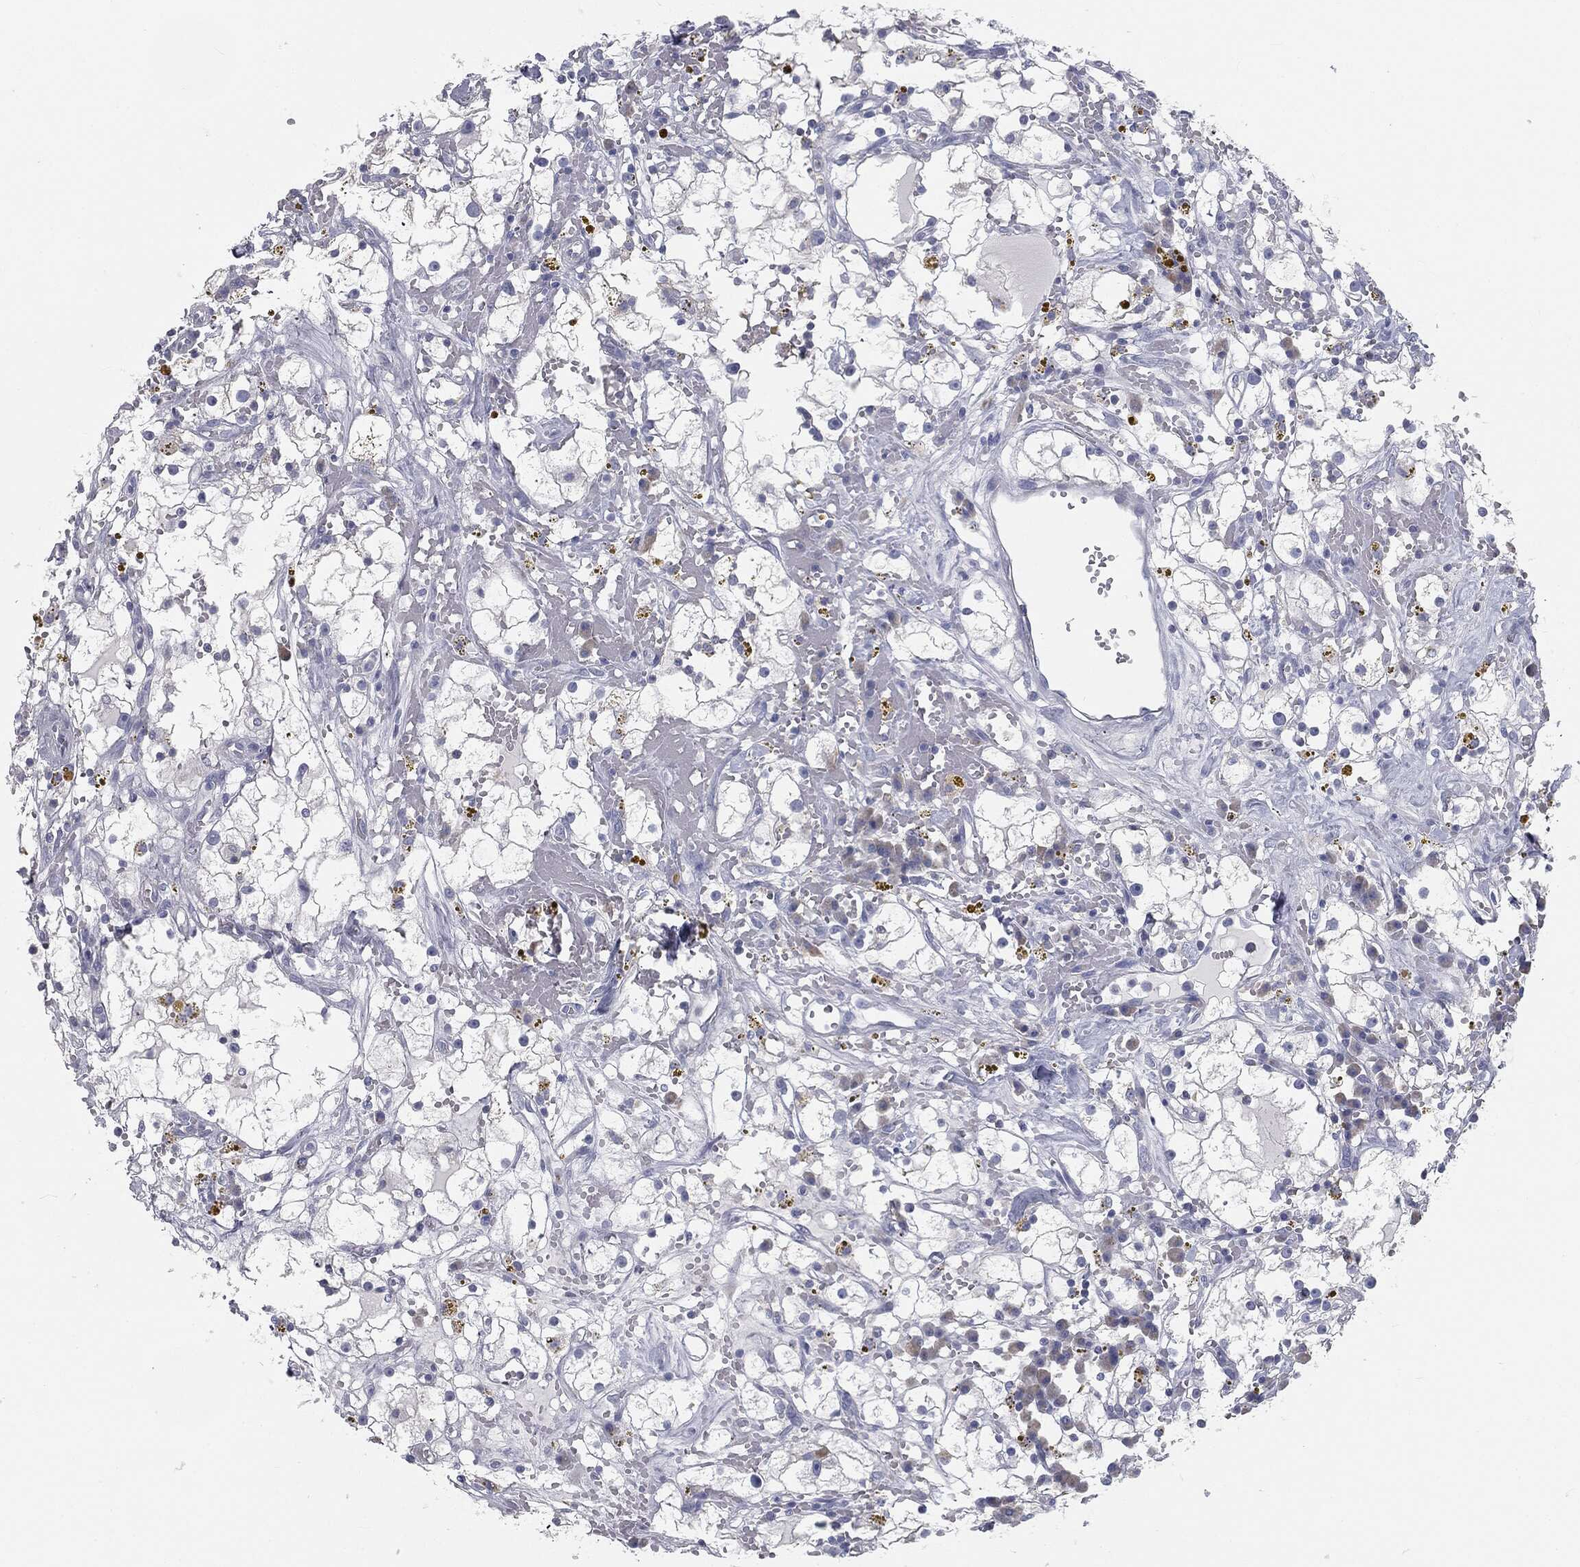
{"staining": {"intensity": "negative", "quantity": "none", "location": "none"}, "tissue": "renal cancer", "cell_type": "Tumor cells", "image_type": "cancer", "snomed": [{"axis": "morphology", "description": "Adenocarcinoma, NOS"}, {"axis": "topography", "description": "Kidney"}], "caption": "This is an IHC histopathology image of human renal cancer (adenocarcinoma). There is no staining in tumor cells.", "gene": "CAV3", "patient": {"sex": "male", "age": 56}}